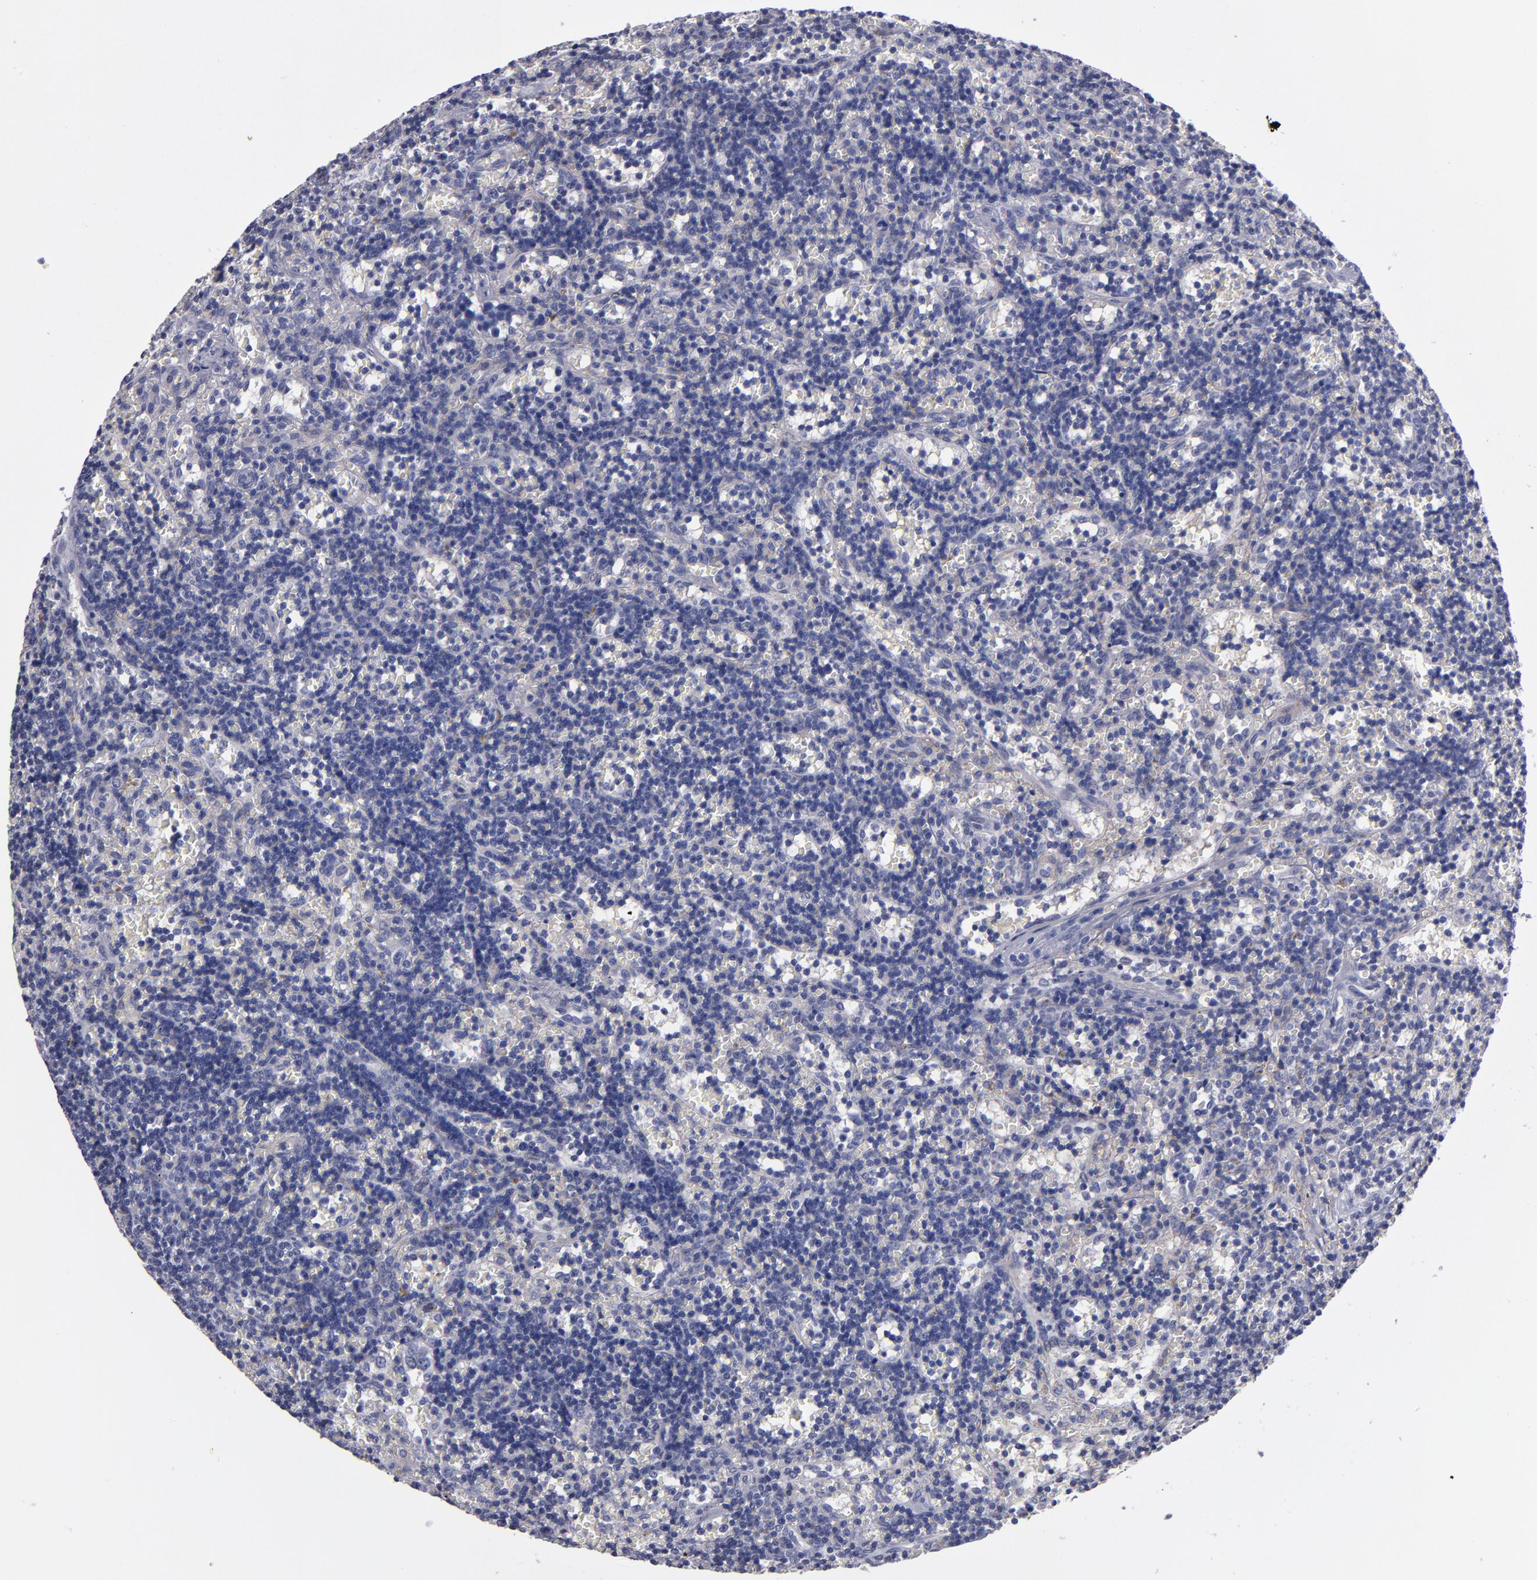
{"staining": {"intensity": "negative", "quantity": "none", "location": "none"}, "tissue": "lymphoma", "cell_type": "Tumor cells", "image_type": "cancer", "snomed": [{"axis": "morphology", "description": "Malignant lymphoma, non-Hodgkin's type, Low grade"}, {"axis": "topography", "description": "Spleen"}], "caption": "A histopathology image of lymphoma stained for a protein displays no brown staining in tumor cells.", "gene": "CDH3", "patient": {"sex": "male", "age": 60}}